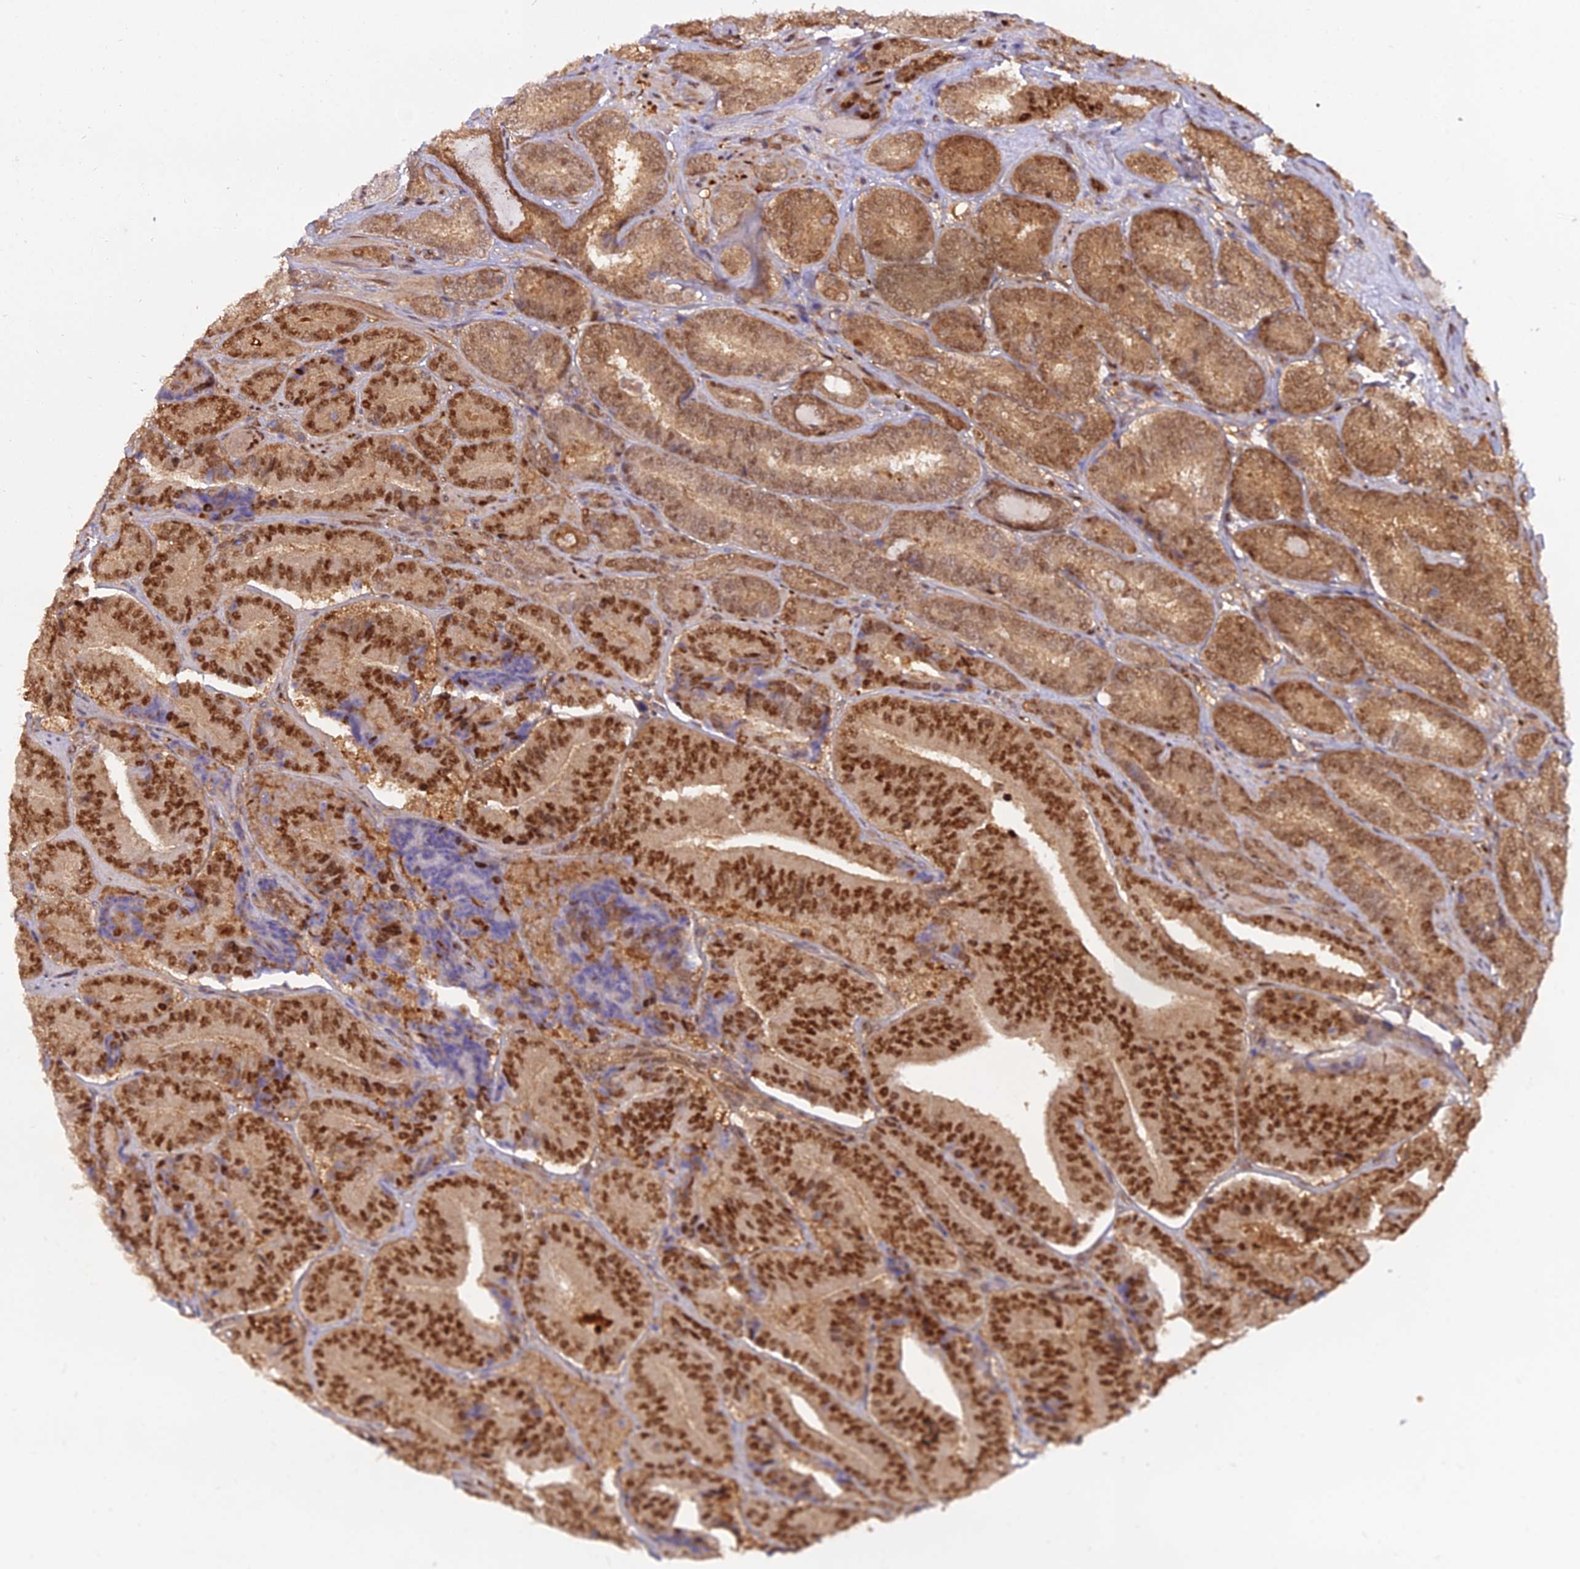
{"staining": {"intensity": "moderate", "quantity": ">75%", "location": "cytoplasmic/membranous,nuclear"}, "tissue": "prostate cancer", "cell_type": "Tumor cells", "image_type": "cancer", "snomed": [{"axis": "morphology", "description": "Adenocarcinoma, High grade"}, {"axis": "topography", "description": "Prostate"}], "caption": "A photomicrograph of prostate adenocarcinoma (high-grade) stained for a protein displays moderate cytoplasmic/membranous and nuclear brown staining in tumor cells. The staining was performed using DAB to visualize the protein expression in brown, while the nuclei were stained in blue with hematoxylin (Magnification: 20x).", "gene": "NPEPL1", "patient": {"sex": "male", "age": 72}}